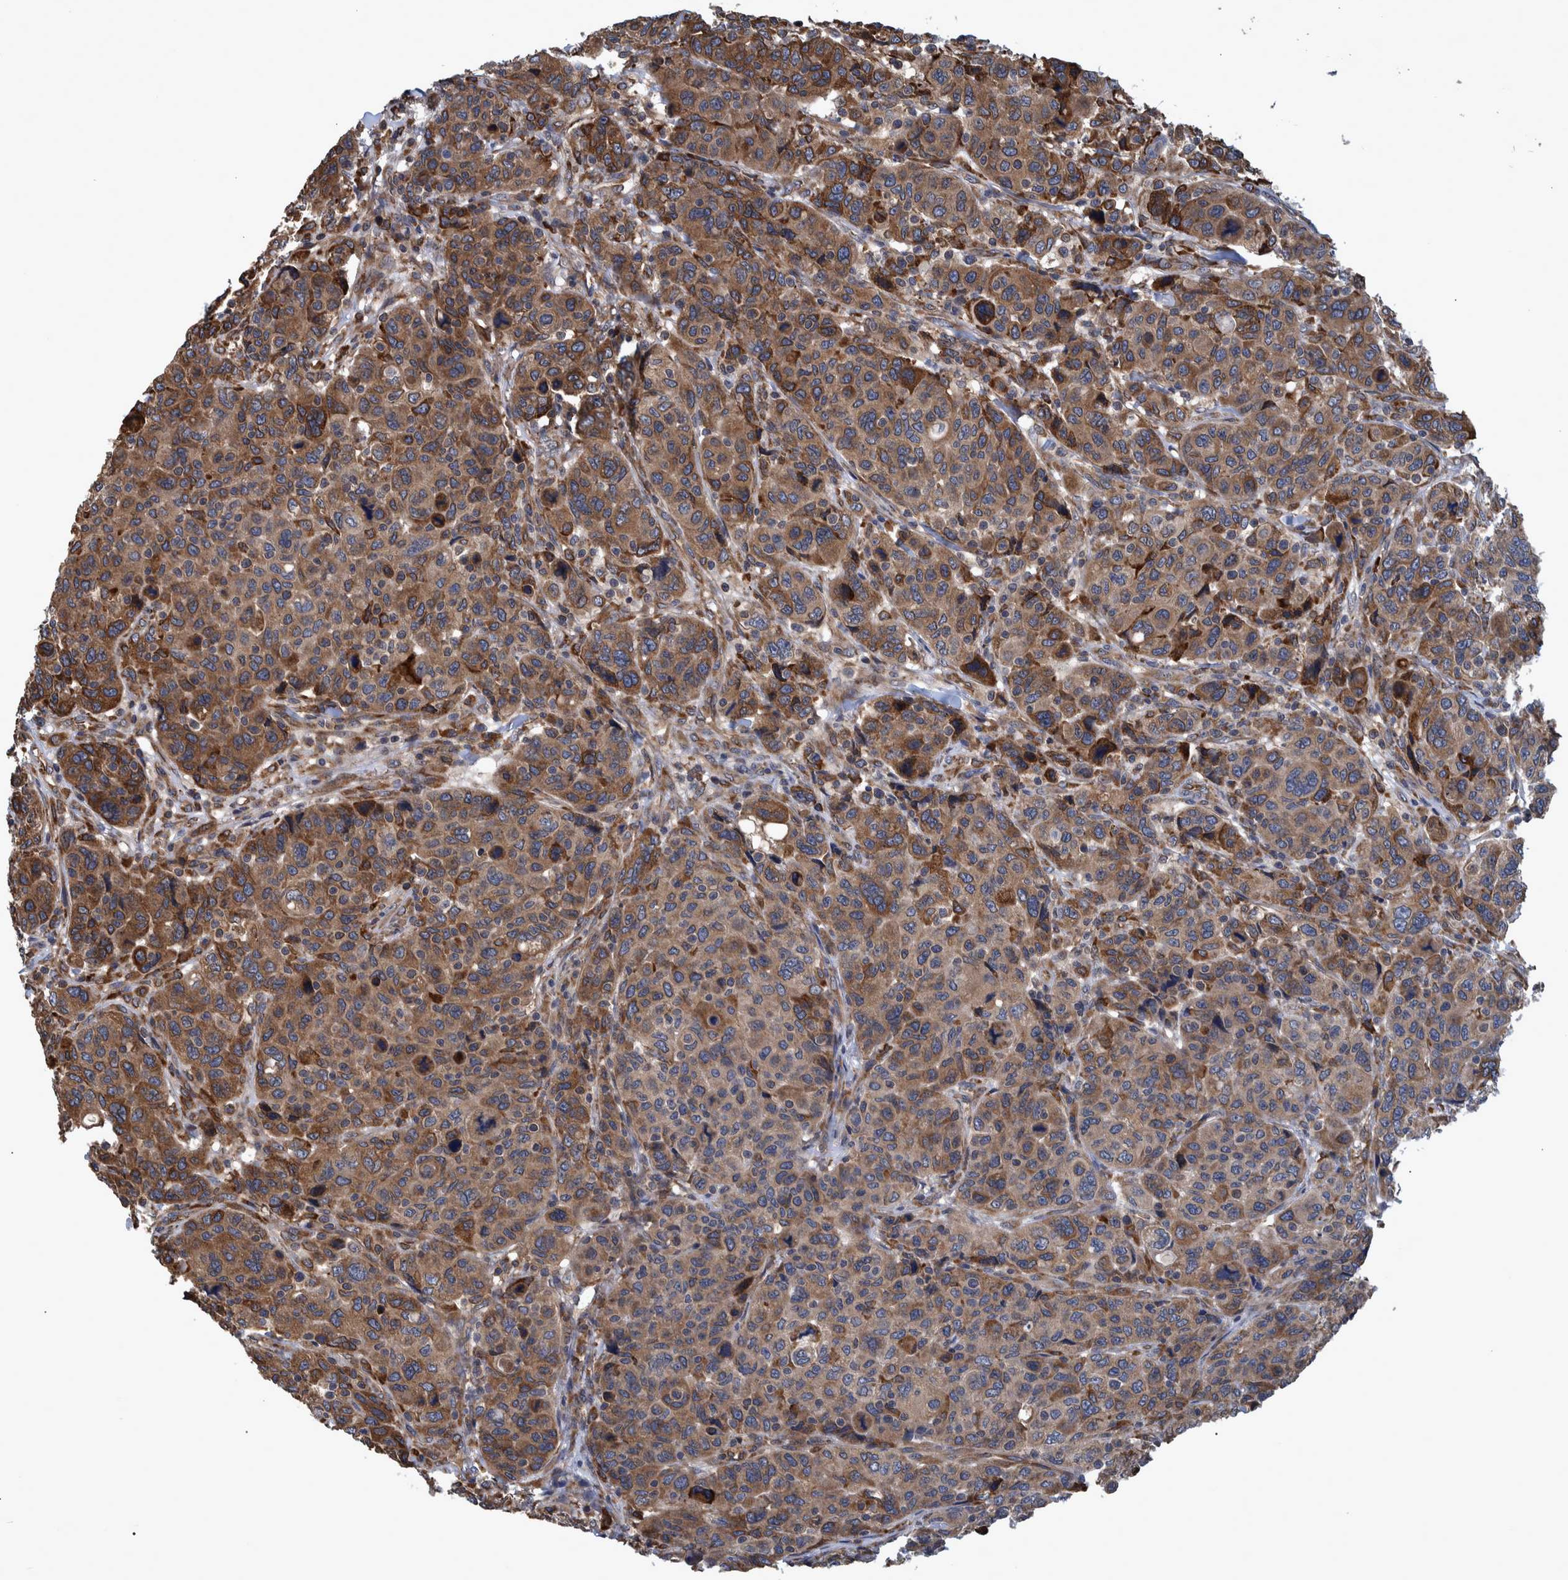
{"staining": {"intensity": "moderate", "quantity": ">75%", "location": "cytoplasmic/membranous"}, "tissue": "breast cancer", "cell_type": "Tumor cells", "image_type": "cancer", "snomed": [{"axis": "morphology", "description": "Duct carcinoma"}, {"axis": "topography", "description": "Breast"}], "caption": "Intraductal carcinoma (breast) stained with a brown dye exhibits moderate cytoplasmic/membranous positive staining in approximately >75% of tumor cells.", "gene": "SPAG5", "patient": {"sex": "female", "age": 37}}